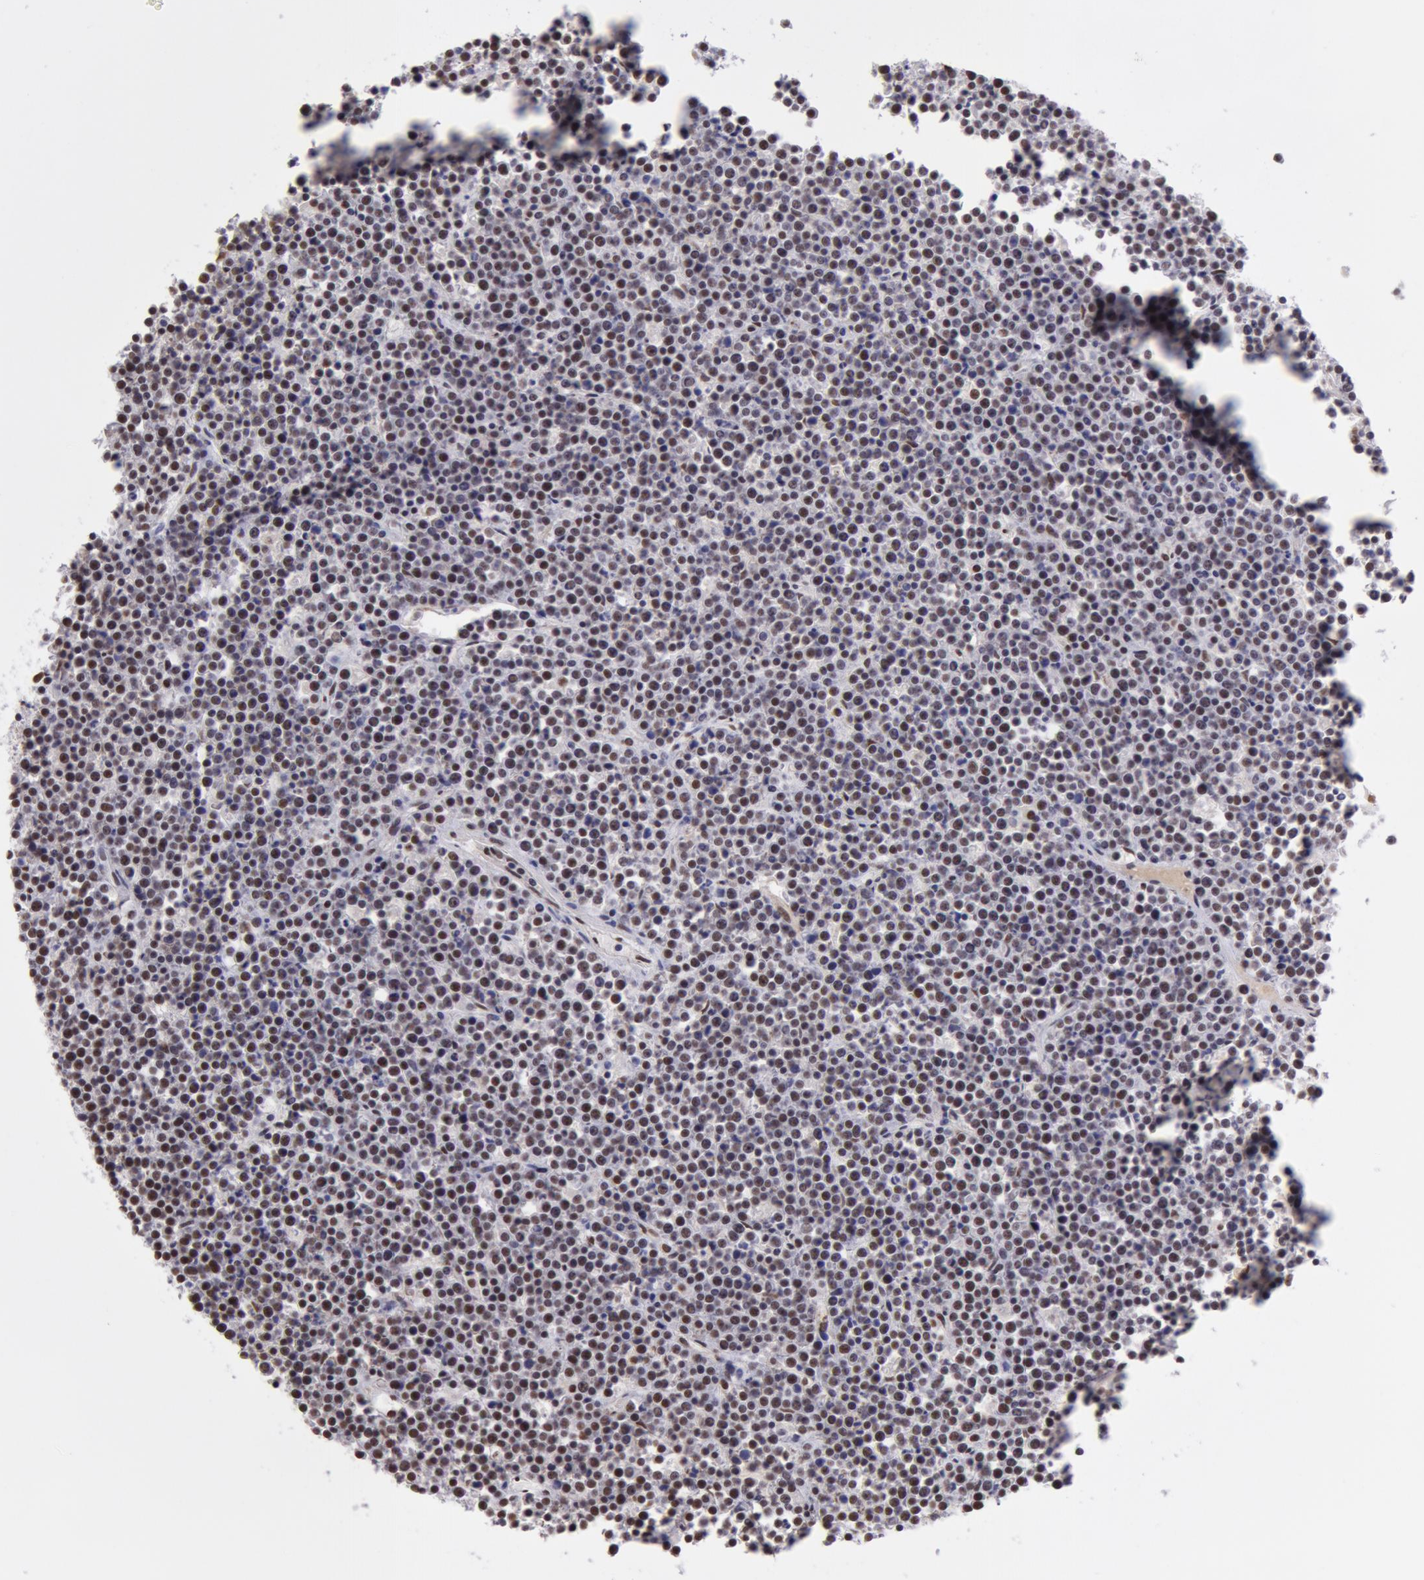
{"staining": {"intensity": "weak", "quantity": "25%-75%", "location": "cytoplasmic/membranous,nuclear"}, "tissue": "lymphoma", "cell_type": "Tumor cells", "image_type": "cancer", "snomed": [{"axis": "morphology", "description": "Malignant lymphoma, non-Hodgkin's type, High grade"}, {"axis": "topography", "description": "Ovary"}], "caption": "Protein expression by IHC reveals weak cytoplasmic/membranous and nuclear staining in about 25%-75% of tumor cells in malignant lymphoma, non-Hodgkin's type (high-grade). (brown staining indicates protein expression, while blue staining denotes nuclei).", "gene": "VRTN", "patient": {"sex": "female", "age": 56}}